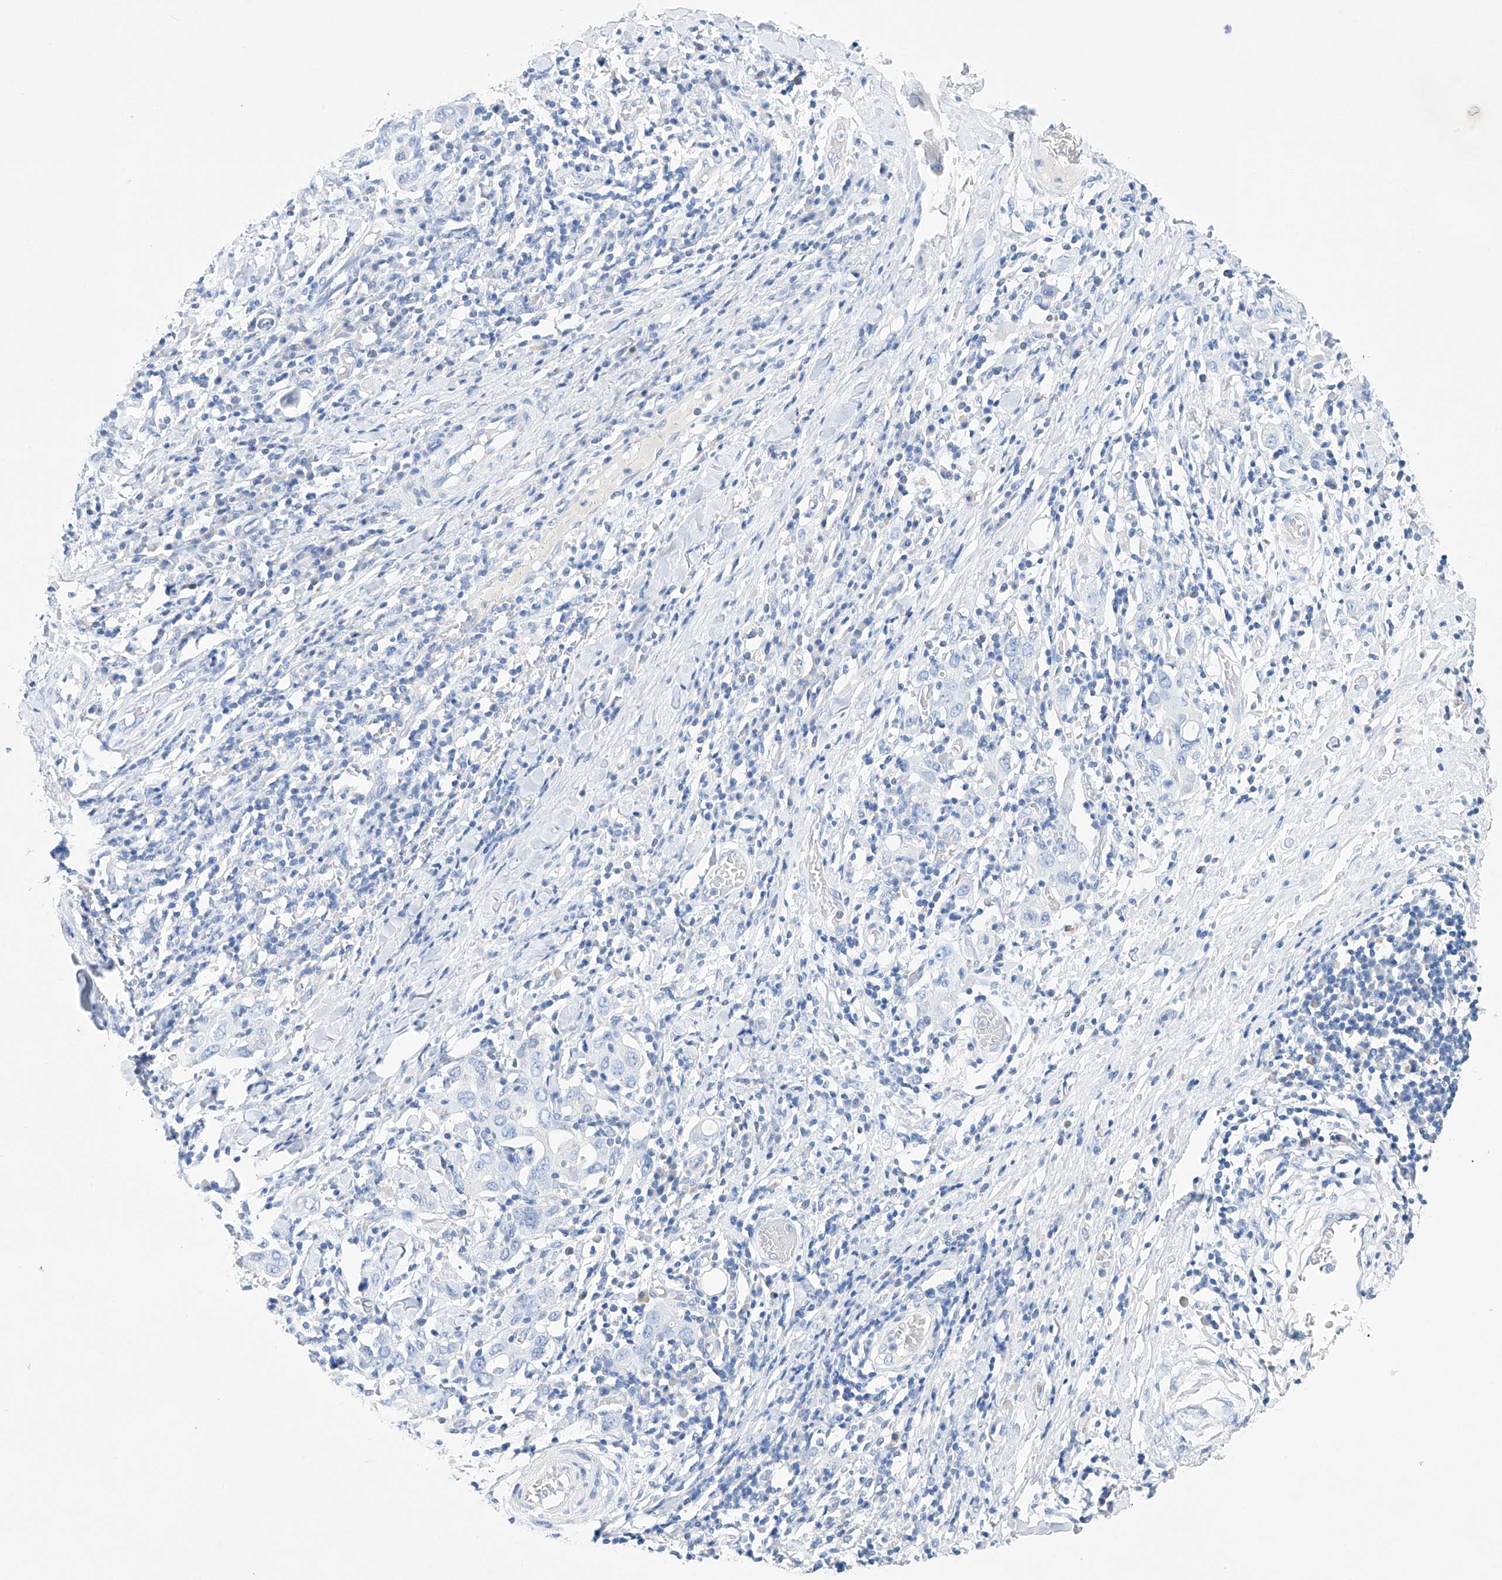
{"staining": {"intensity": "negative", "quantity": "none", "location": "none"}, "tissue": "stomach cancer", "cell_type": "Tumor cells", "image_type": "cancer", "snomed": [{"axis": "morphology", "description": "Adenocarcinoma, NOS"}, {"axis": "topography", "description": "Stomach, upper"}], "caption": "The immunohistochemistry (IHC) micrograph has no significant expression in tumor cells of stomach adenocarcinoma tissue.", "gene": "LURAP1", "patient": {"sex": "male", "age": 62}}